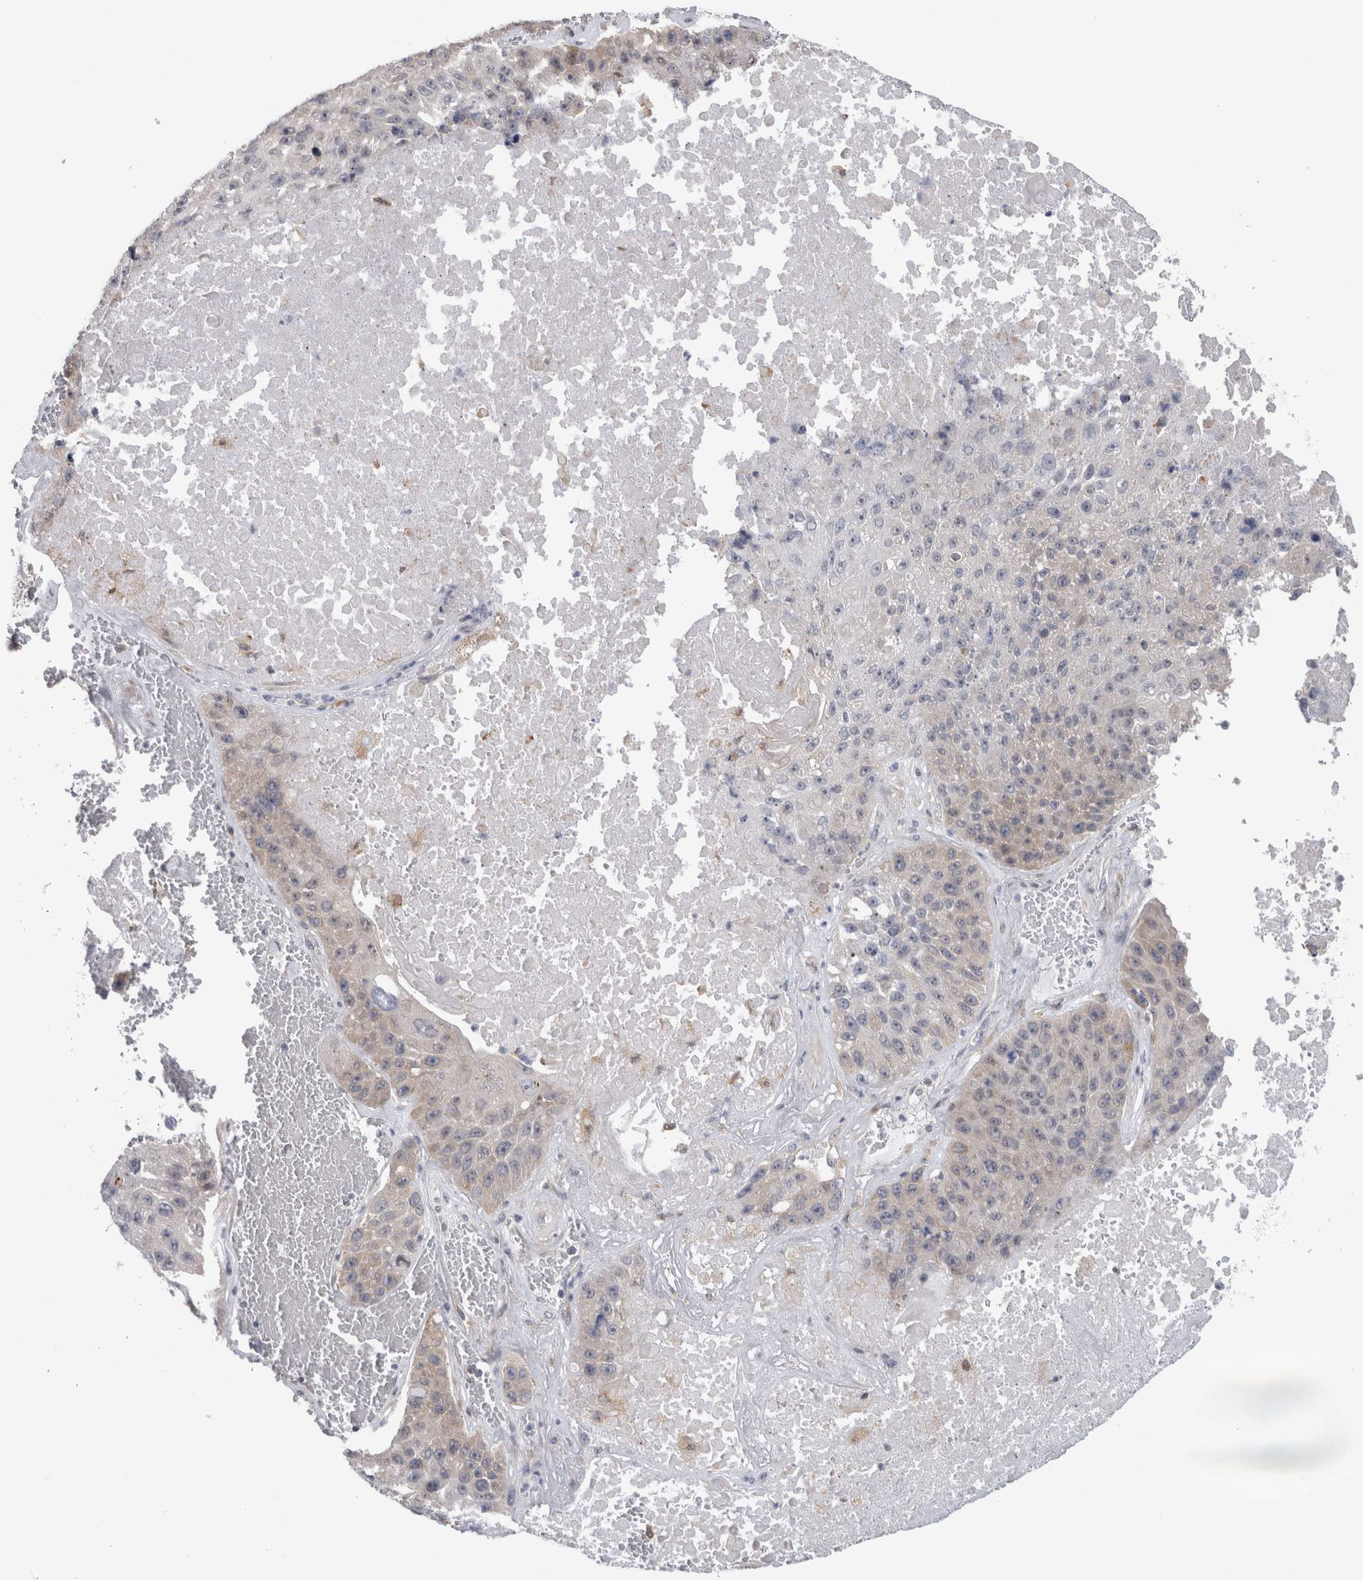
{"staining": {"intensity": "weak", "quantity": "<25%", "location": "cytoplasmic/membranous"}, "tissue": "lung cancer", "cell_type": "Tumor cells", "image_type": "cancer", "snomed": [{"axis": "morphology", "description": "Squamous cell carcinoma, NOS"}, {"axis": "topography", "description": "Lung"}], "caption": "IHC micrograph of neoplastic tissue: lung cancer stained with DAB (3,3'-diaminobenzidine) displays no significant protein staining in tumor cells. (Stains: DAB (3,3'-diaminobenzidine) IHC with hematoxylin counter stain, Microscopy: brightfield microscopy at high magnification).", "gene": "TMEM242", "patient": {"sex": "male", "age": 61}}